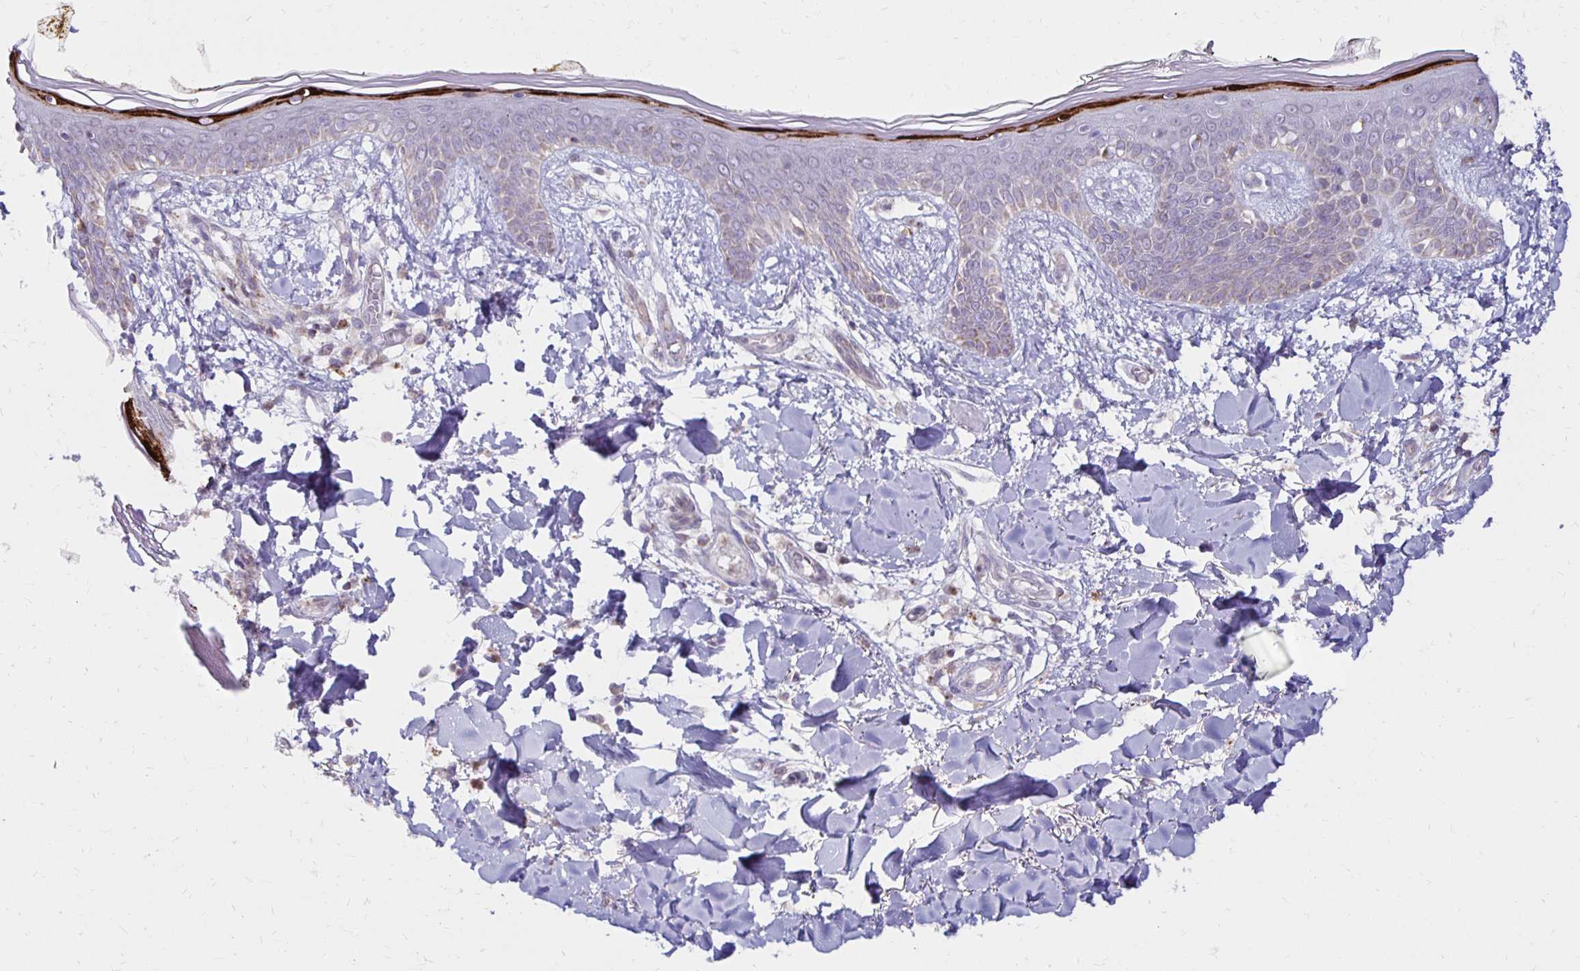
{"staining": {"intensity": "negative", "quantity": "none", "location": "none"}, "tissue": "skin", "cell_type": "Fibroblasts", "image_type": "normal", "snomed": [{"axis": "morphology", "description": "Normal tissue, NOS"}, {"axis": "topography", "description": "Skin"}], "caption": "There is no significant expression in fibroblasts of skin. The staining is performed using DAB (3,3'-diaminobenzidine) brown chromogen with nuclei counter-stained in using hematoxylin.", "gene": "IER3", "patient": {"sex": "female", "age": 34}}